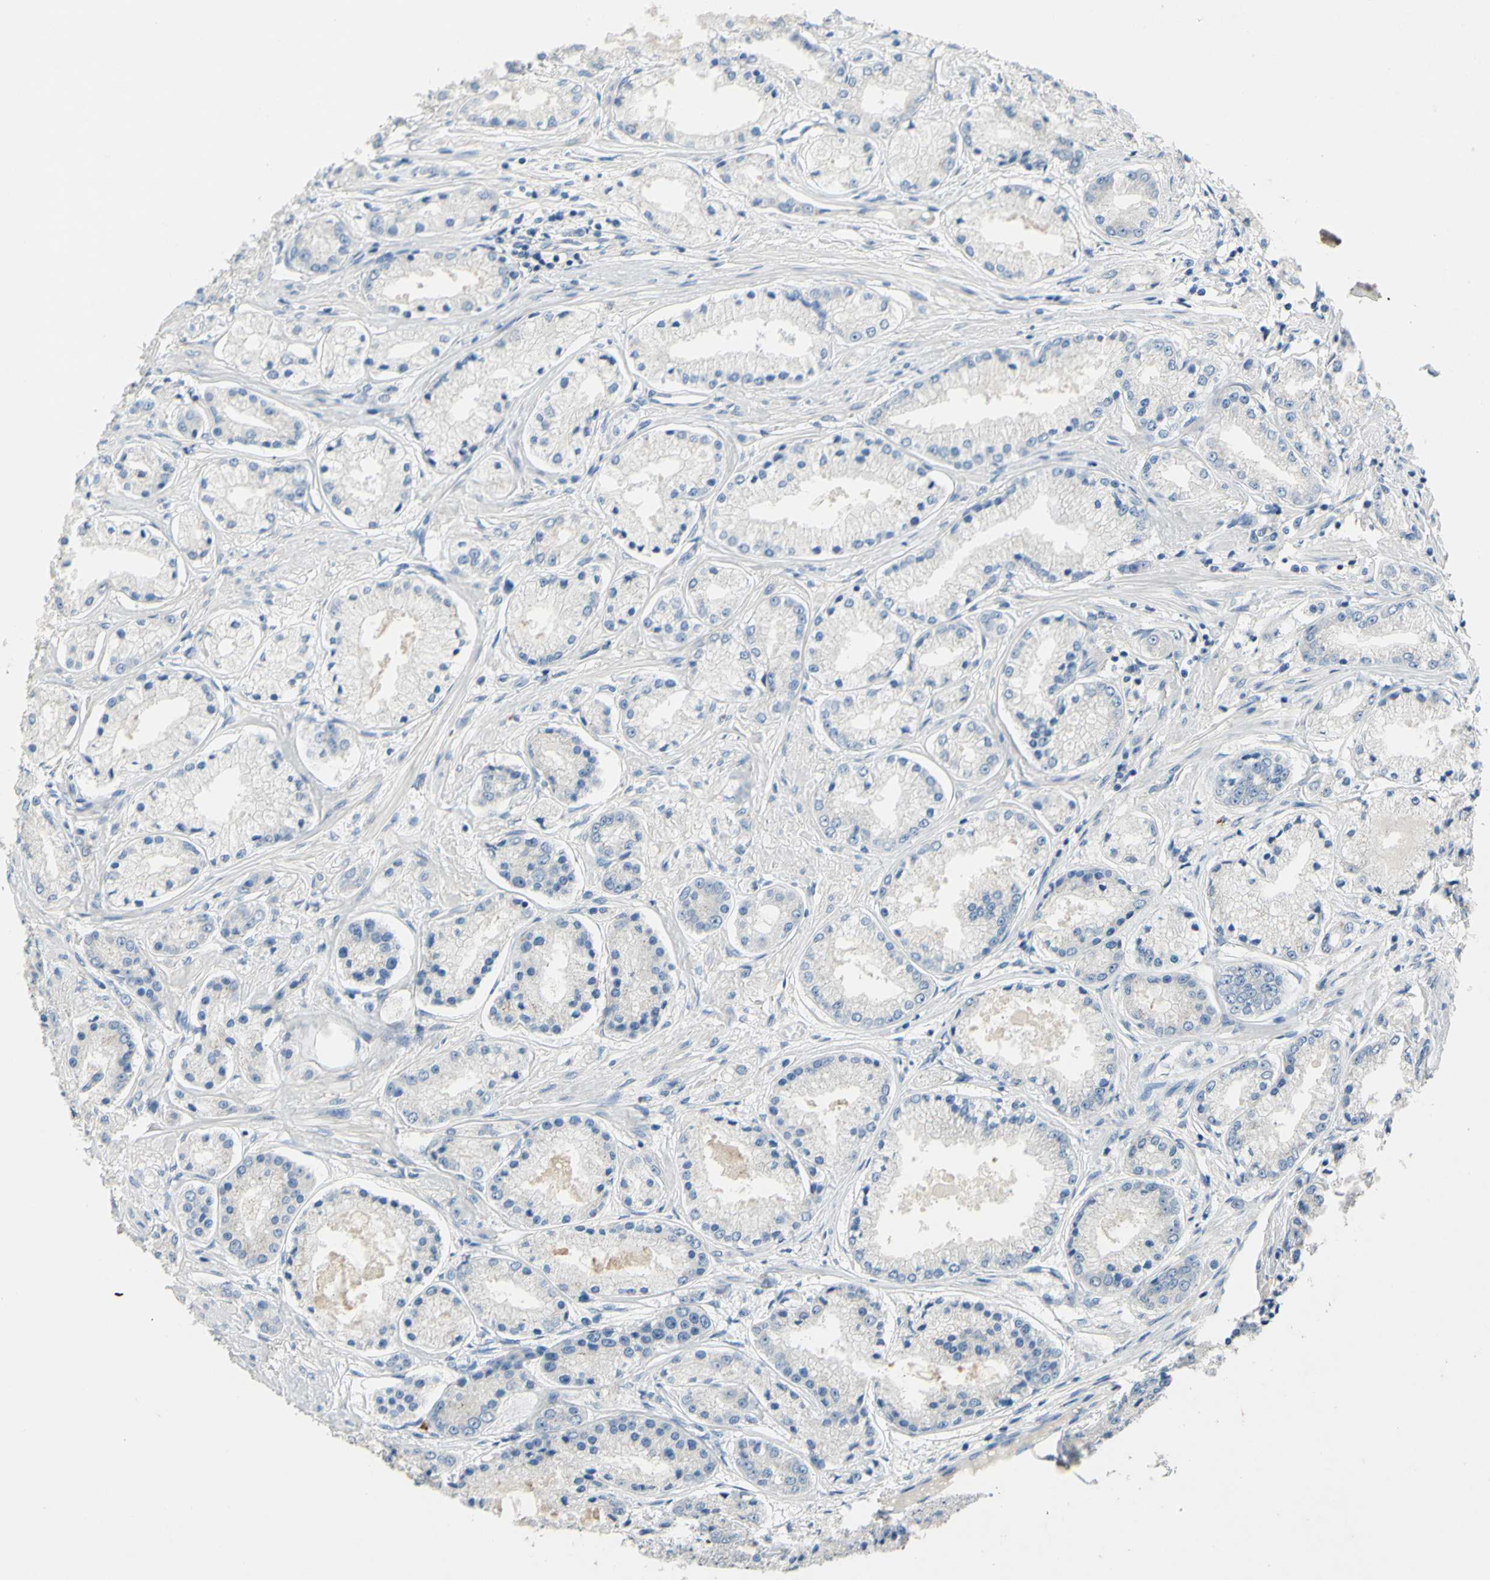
{"staining": {"intensity": "negative", "quantity": "none", "location": "none"}, "tissue": "prostate cancer", "cell_type": "Tumor cells", "image_type": "cancer", "snomed": [{"axis": "morphology", "description": "Adenocarcinoma, High grade"}, {"axis": "topography", "description": "Prostate"}], "caption": "Protein analysis of adenocarcinoma (high-grade) (prostate) demonstrates no significant staining in tumor cells.", "gene": "CDH10", "patient": {"sex": "male", "age": 59}}